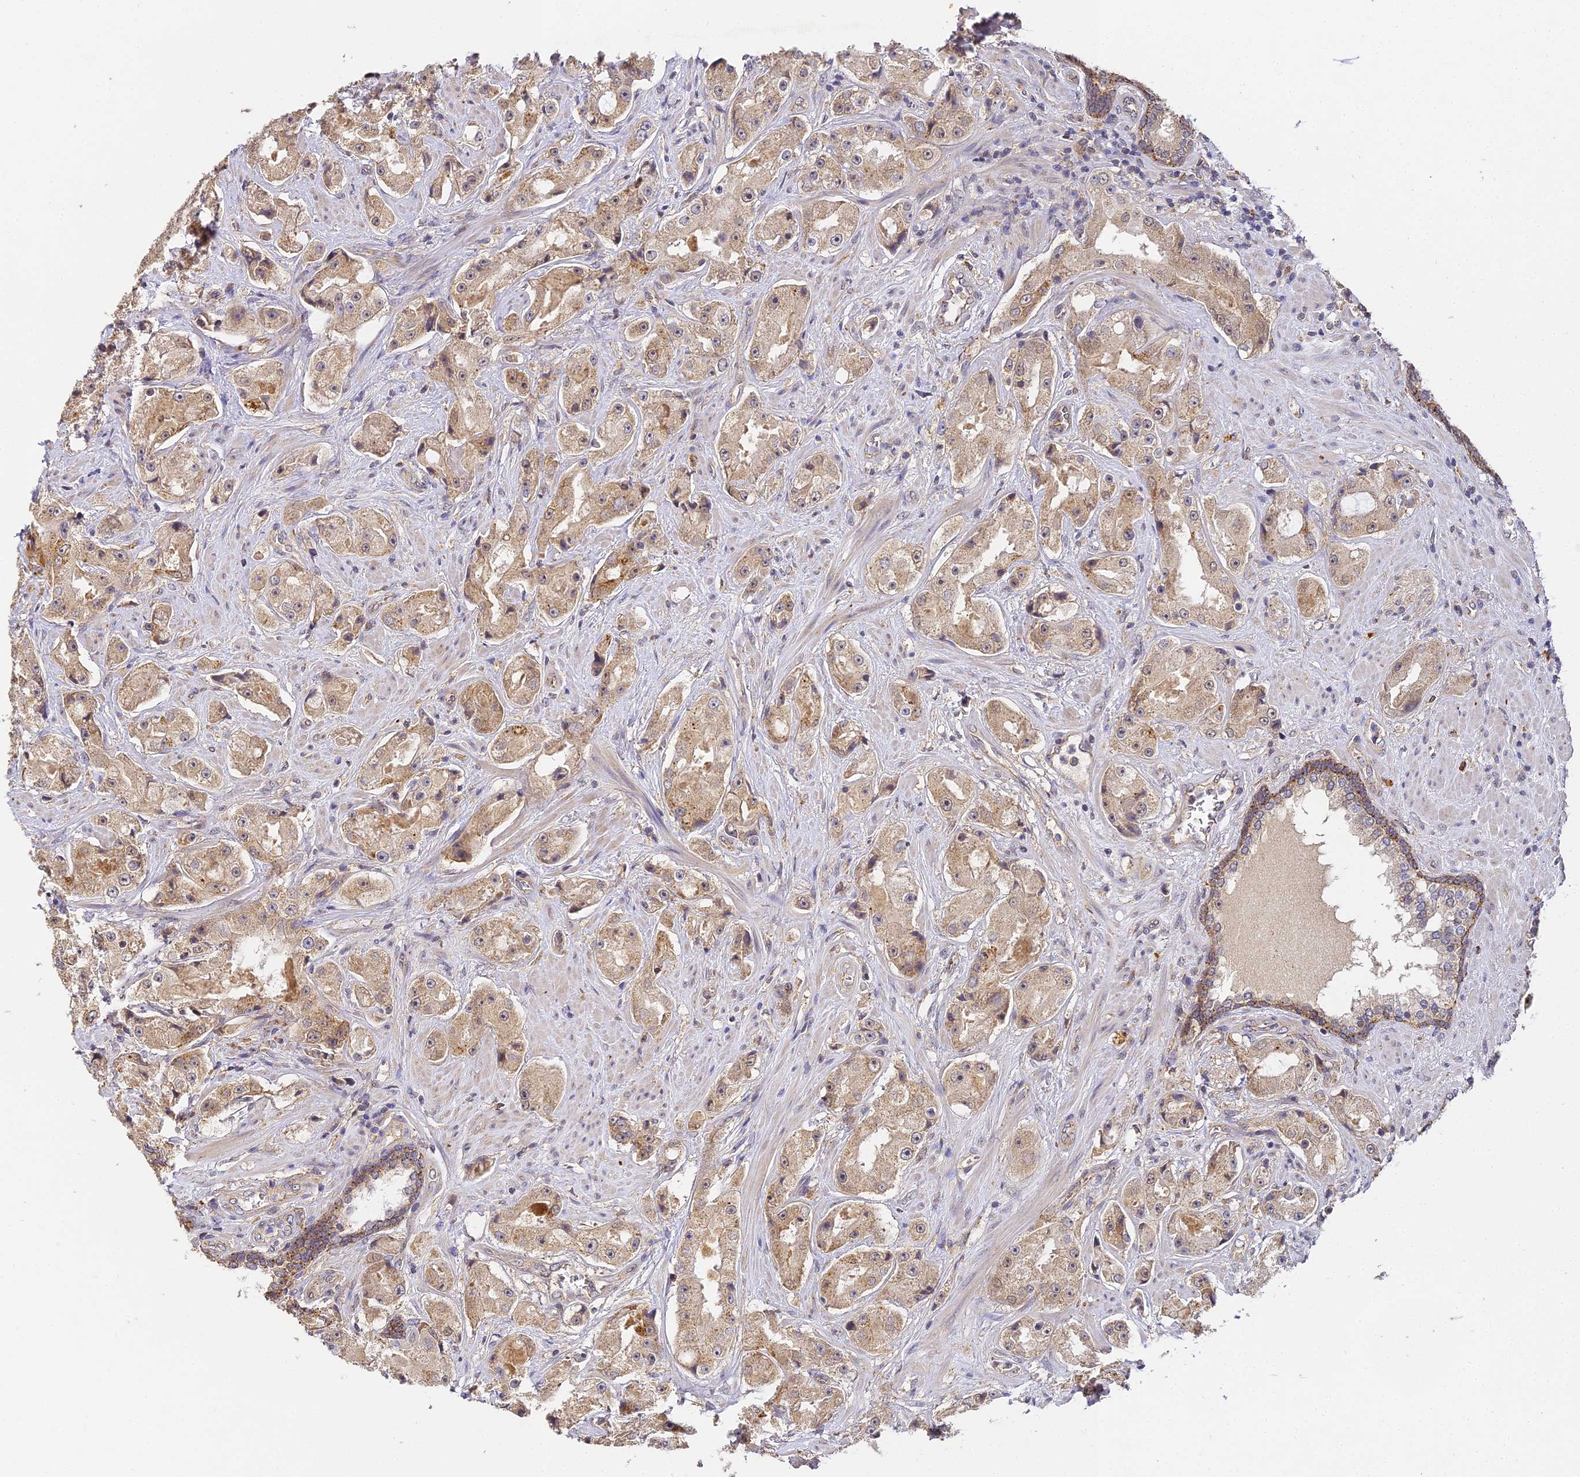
{"staining": {"intensity": "moderate", "quantity": ">75%", "location": "cytoplasmic/membranous"}, "tissue": "prostate cancer", "cell_type": "Tumor cells", "image_type": "cancer", "snomed": [{"axis": "morphology", "description": "Adenocarcinoma, High grade"}, {"axis": "topography", "description": "Prostate"}], "caption": "Protein positivity by immunohistochemistry demonstrates moderate cytoplasmic/membranous expression in about >75% of tumor cells in prostate adenocarcinoma (high-grade).", "gene": "YAE1", "patient": {"sex": "male", "age": 73}}